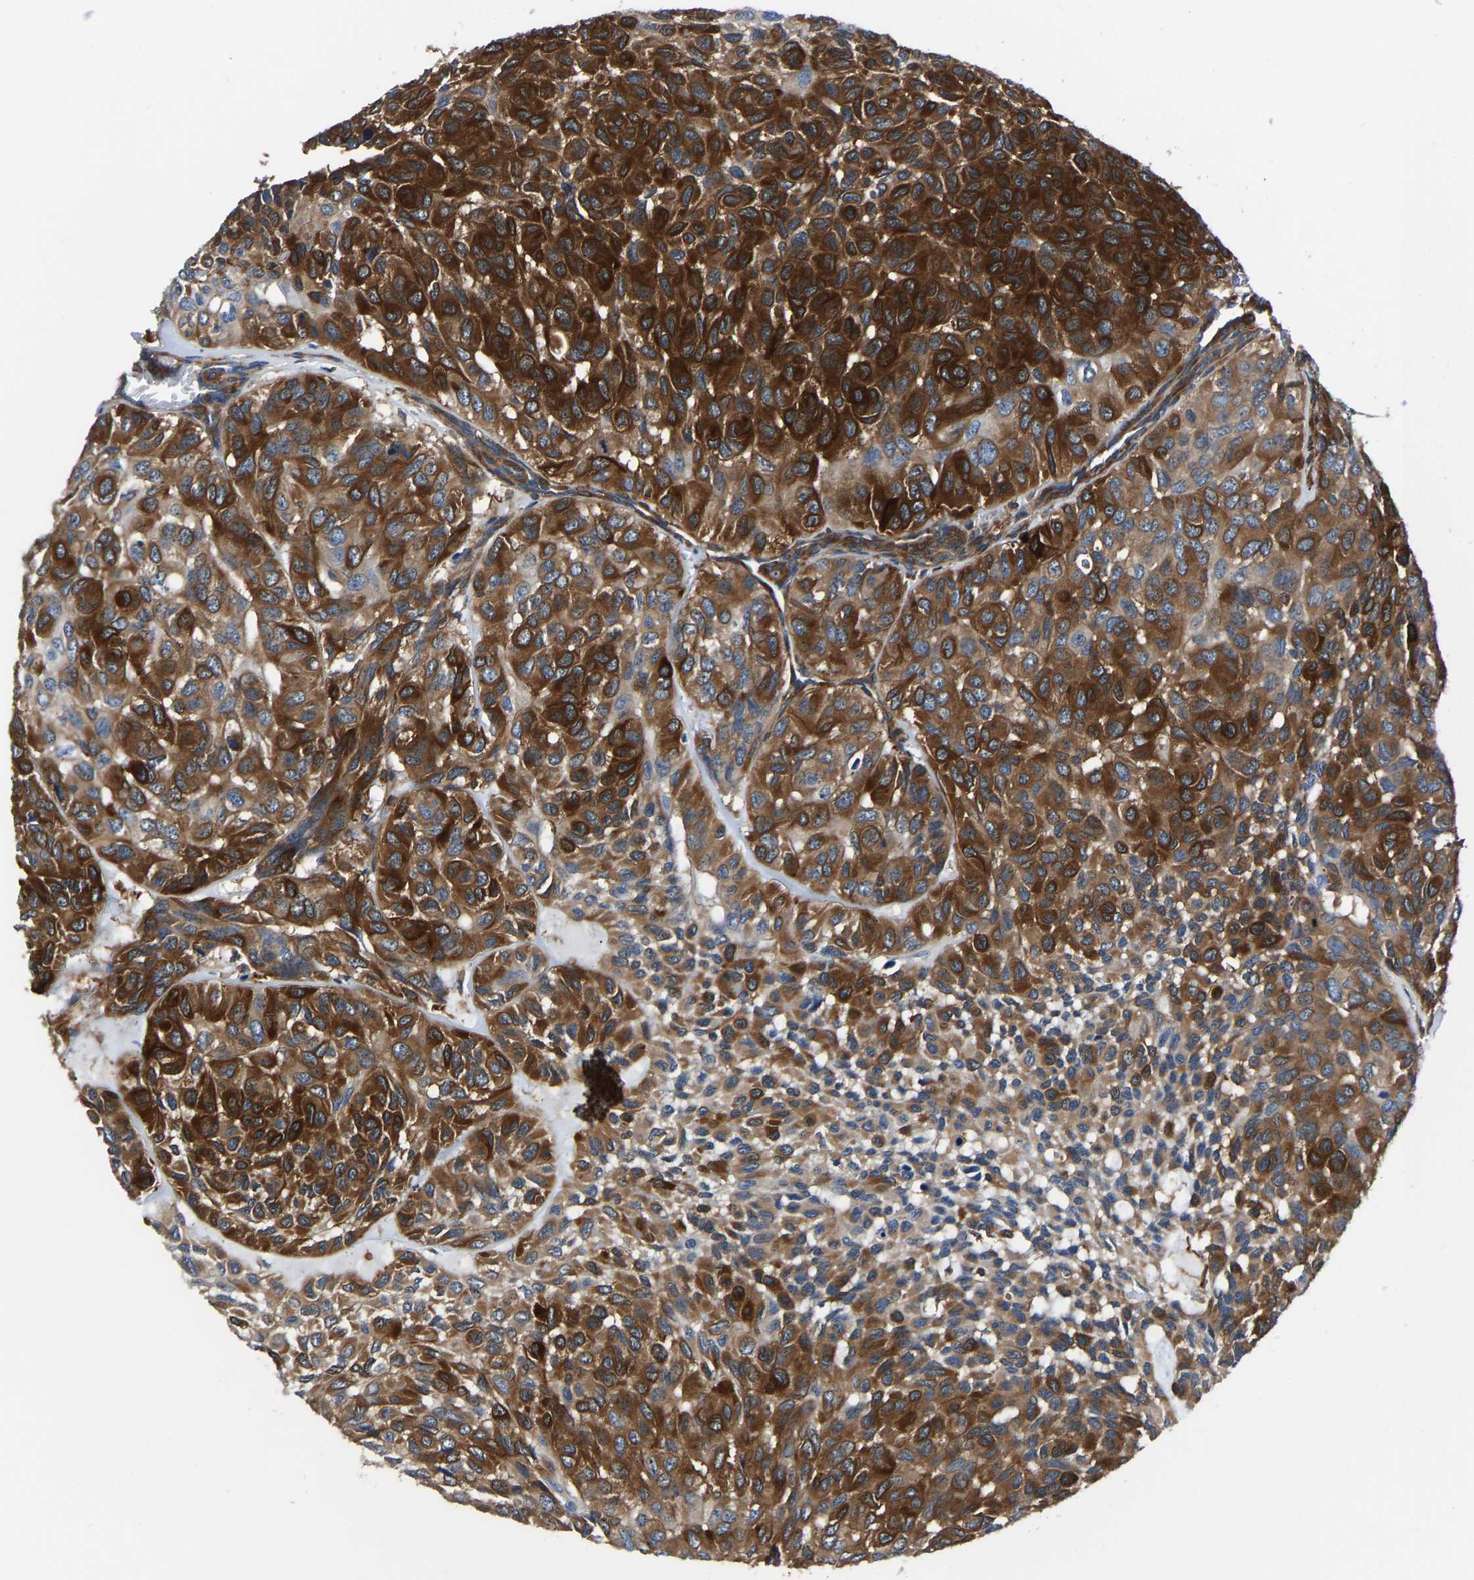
{"staining": {"intensity": "strong", "quantity": ">75%", "location": "cytoplasmic/membranous"}, "tissue": "head and neck cancer", "cell_type": "Tumor cells", "image_type": "cancer", "snomed": [{"axis": "morphology", "description": "Adenocarcinoma, NOS"}, {"axis": "topography", "description": "Salivary gland, NOS"}, {"axis": "topography", "description": "Head-Neck"}], "caption": "Tumor cells display high levels of strong cytoplasmic/membranous staining in about >75% of cells in human adenocarcinoma (head and neck).", "gene": "PRKAR1A", "patient": {"sex": "female", "age": 76}}